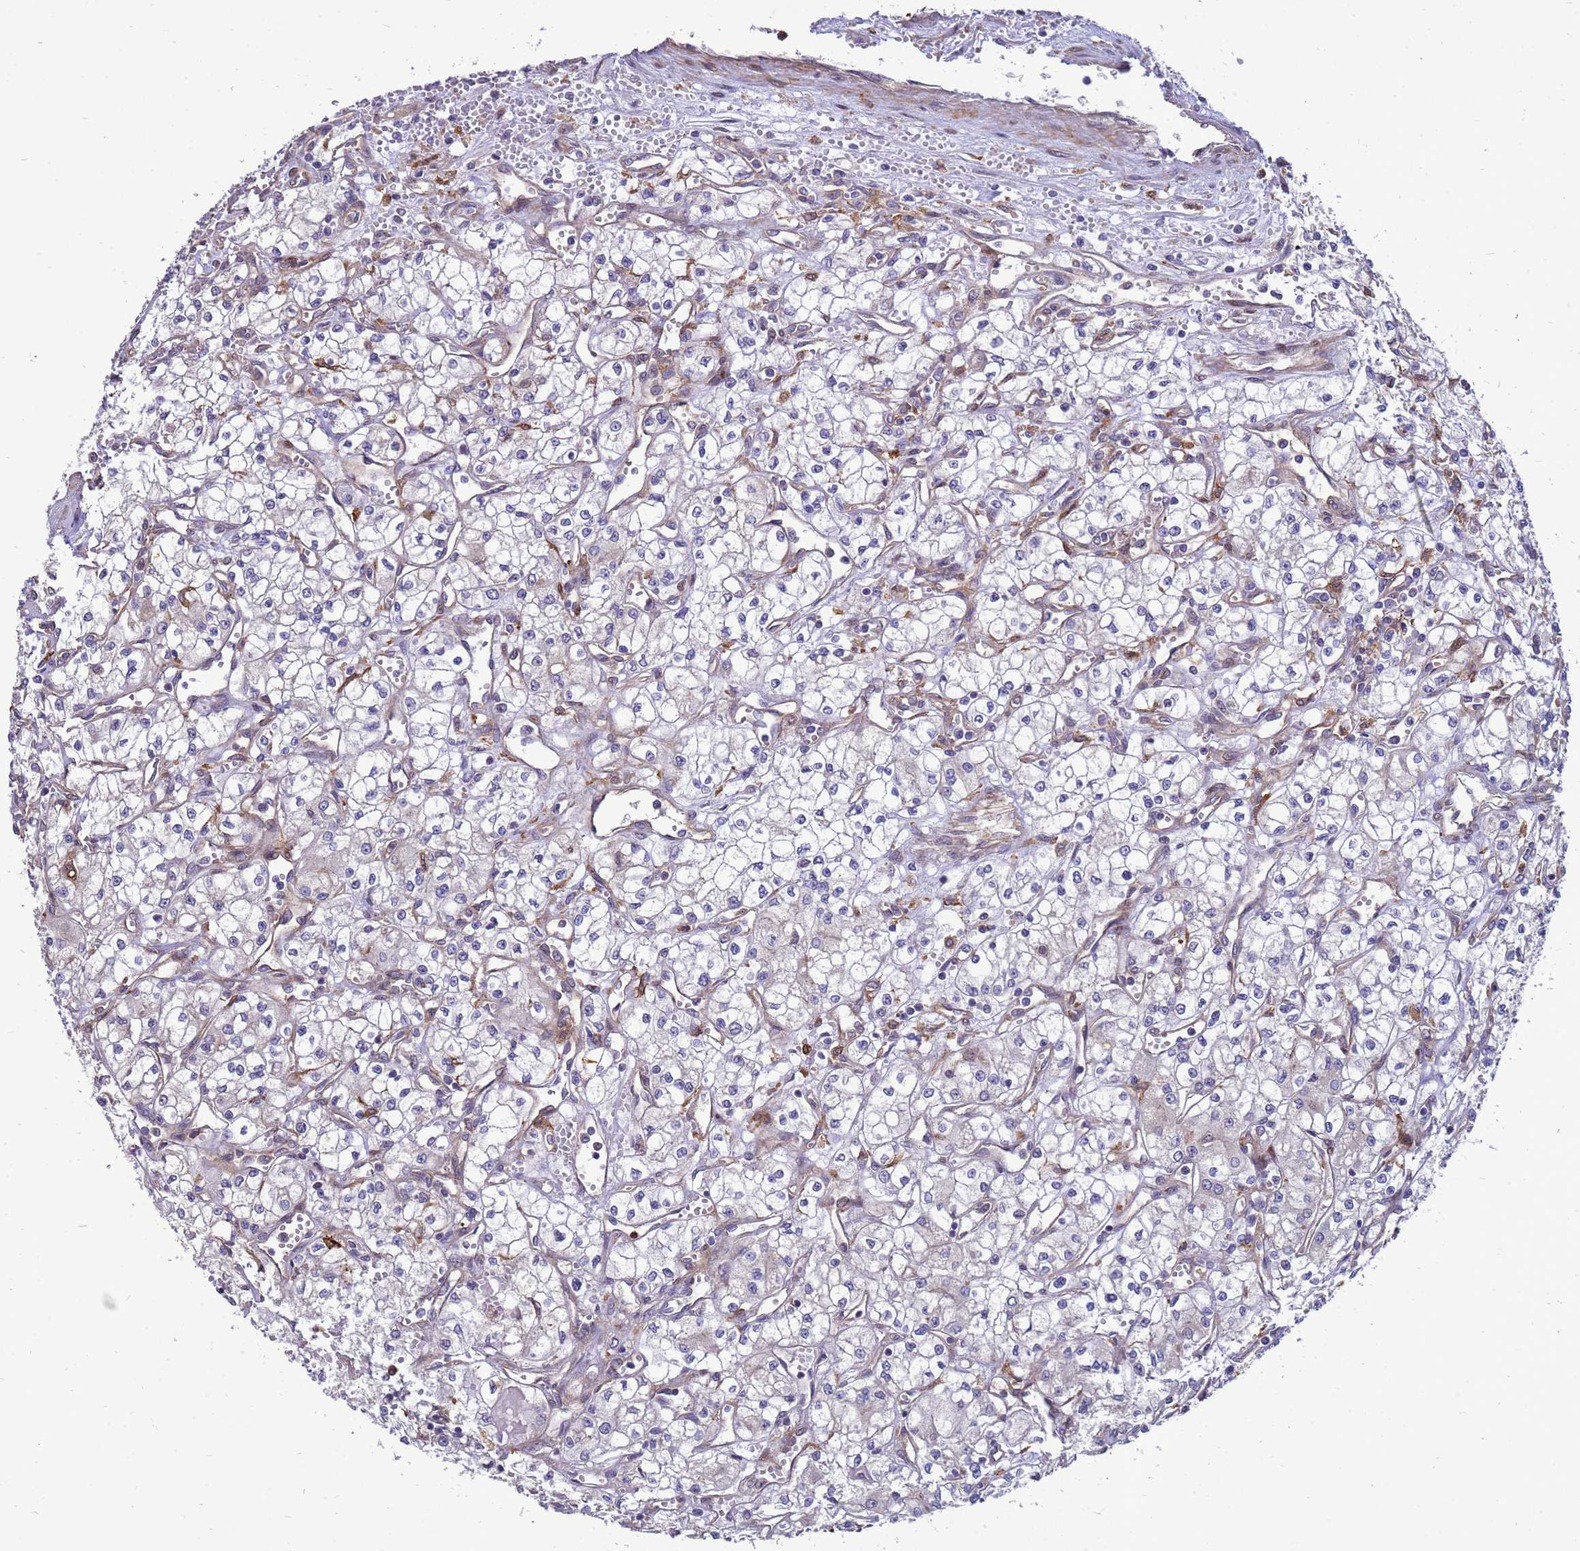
{"staining": {"intensity": "negative", "quantity": "none", "location": "none"}, "tissue": "renal cancer", "cell_type": "Tumor cells", "image_type": "cancer", "snomed": [{"axis": "morphology", "description": "Adenocarcinoma, NOS"}, {"axis": "topography", "description": "Kidney"}], "caption": "This is an immunohistochemistry micrograph of adenocarcinoma (renal). There is no staining in tumor cells.", "gene": "RNF215", "patient": {"sex": "male", "age": 59}}